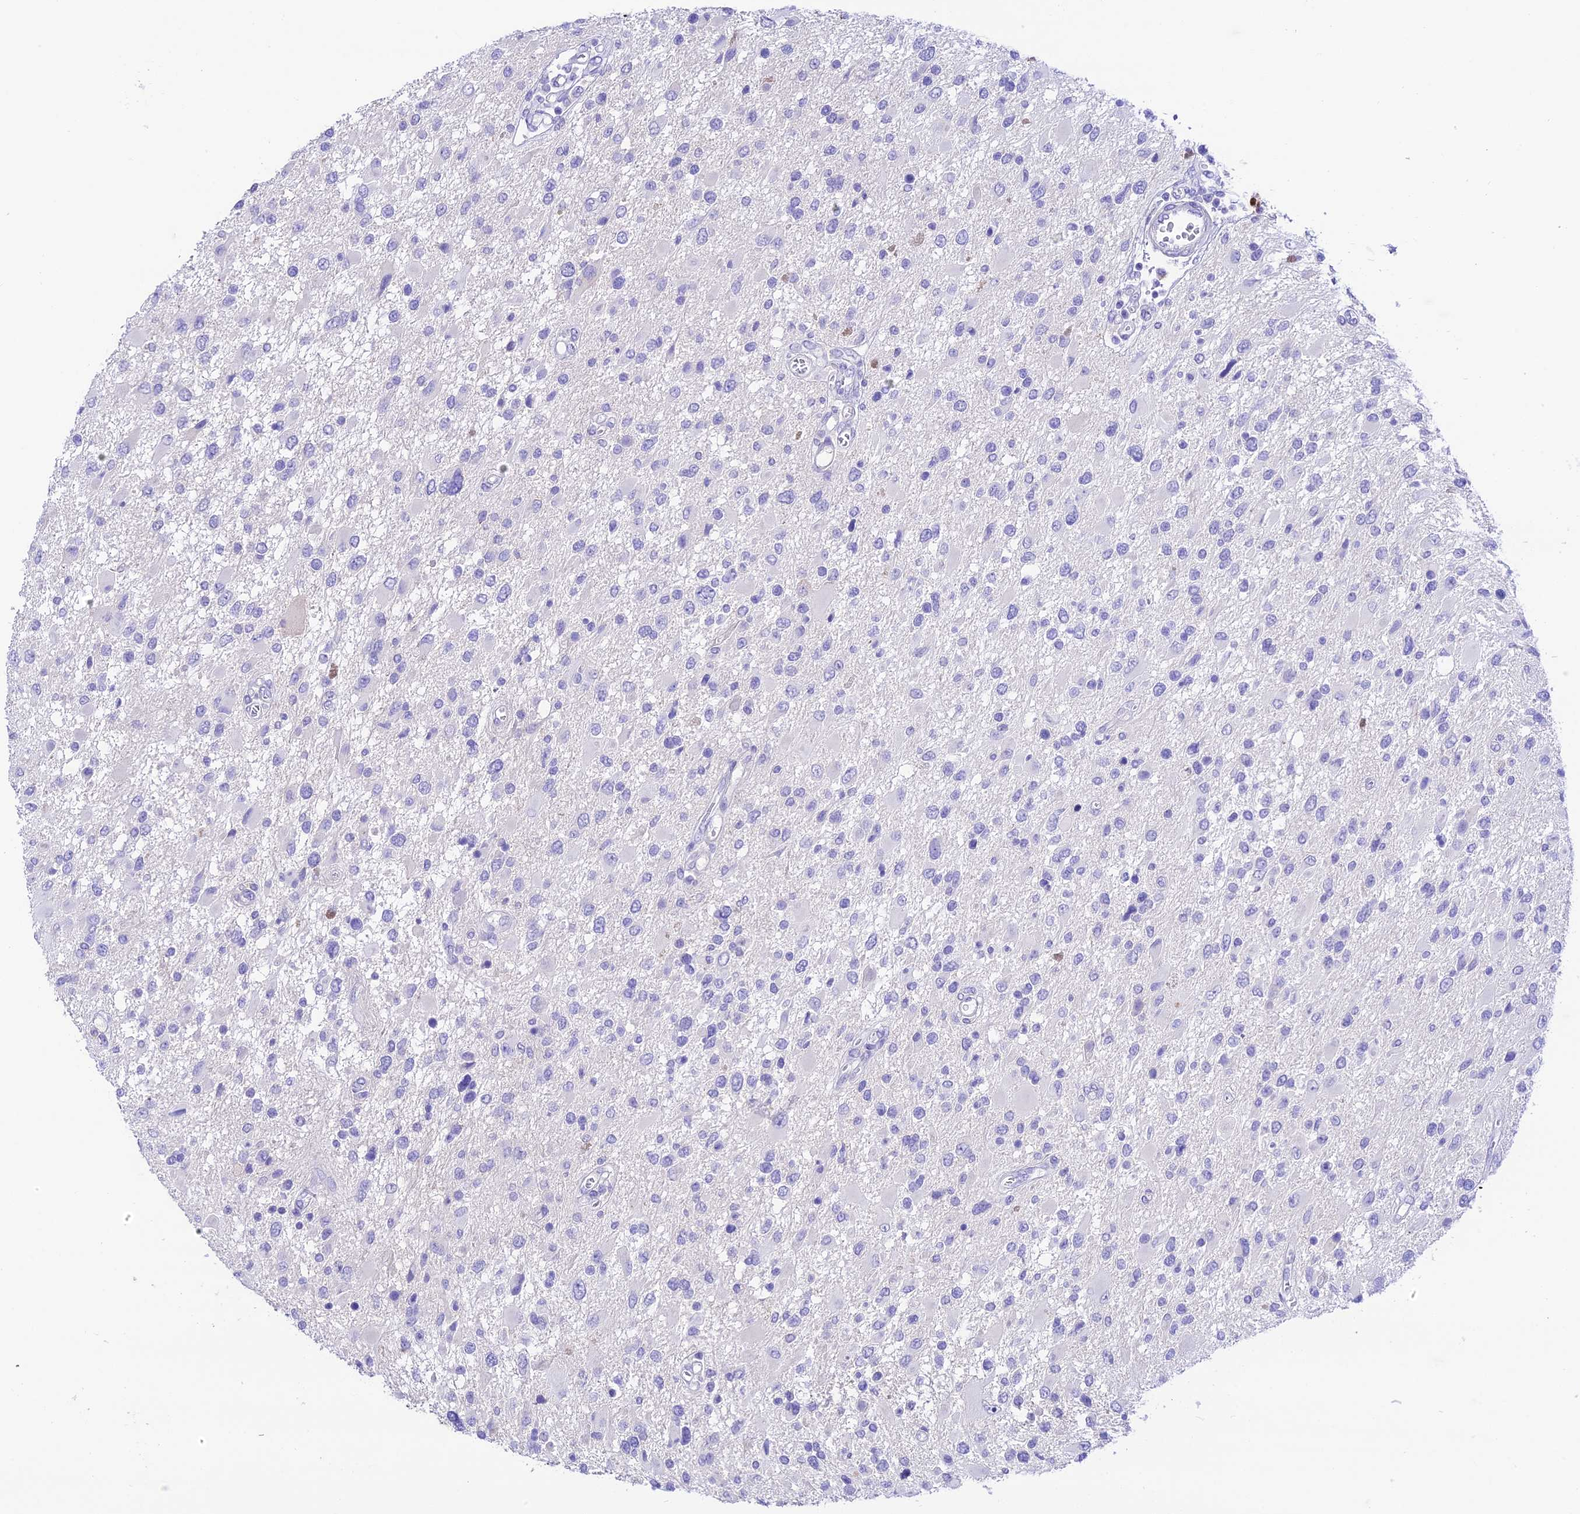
{"staining": {"intensity": "negative", "quantity": "none", "location": "none"}, "tissue": "glioma", "cell_type": "Tumor cells", "image_type": "cancer", "snomed": [{"axis": "morphology", "description": "Glioma, malignant, High grade"}, {"axis": "topography", "description": "Brain"}], "caption": "Glioma was stained to show a protein in brown. There is no significant expression in tumor cells.", "gene": "NLRP6", "patient": {"sex": "male", "age": 53}}